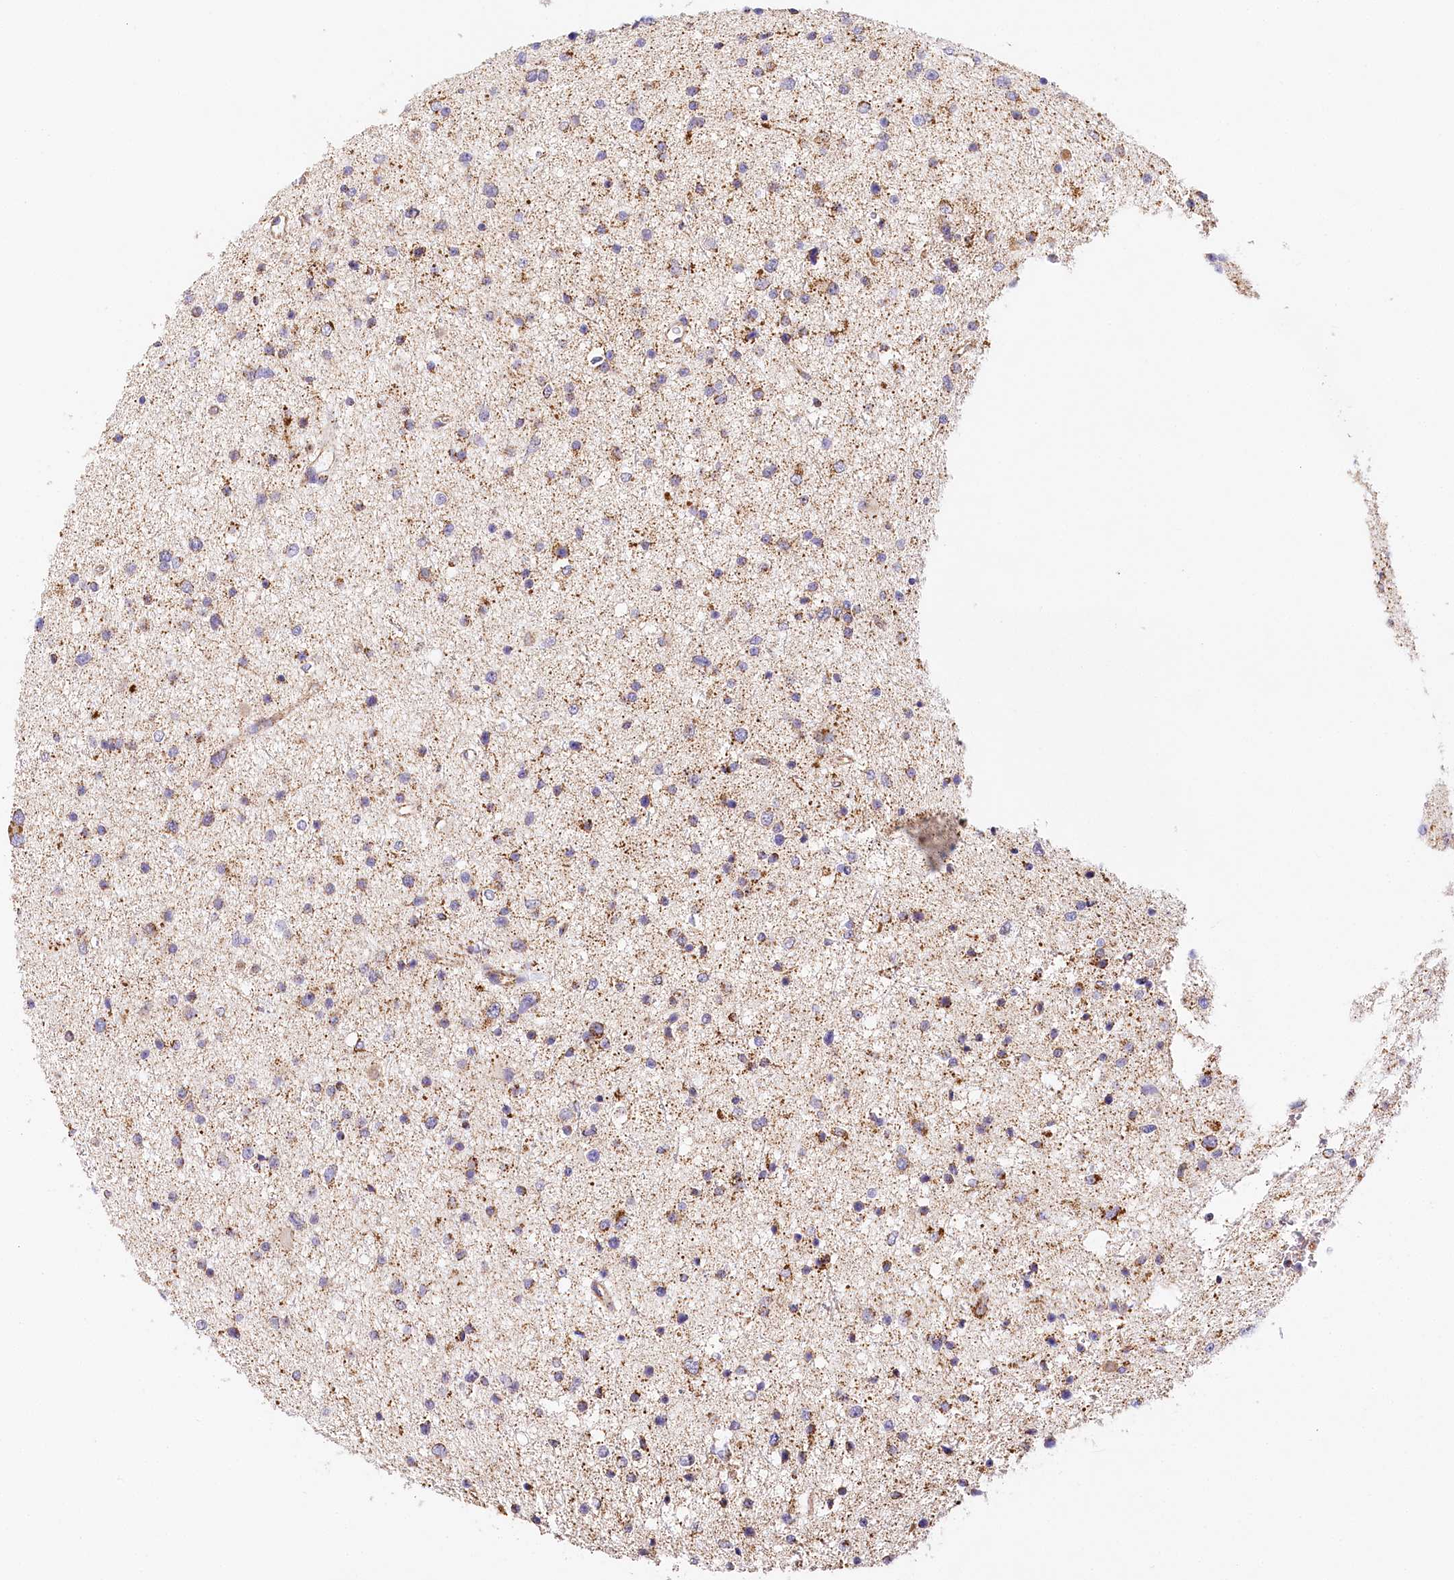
{"staining": {"intensity": "moderate", "quantity": ">75%", "location": "cytoplasmic/membranous"}, "tissue": "glioma", "cell_type": "Tumor cells", "image_type": "cancer", "snomed": [{"axis": "morphology", "description": "Glioma, malignant, Low grade"}, {"axis": "topography", "description": "Brain"}], "caption": "Malignant glioma (low-grade) stained for a protein exhibits moderate cytoplasmic/membranous positivity in tumor cells.", "gene": "LSS", "patient": {"sex": "female", "age": 37}}